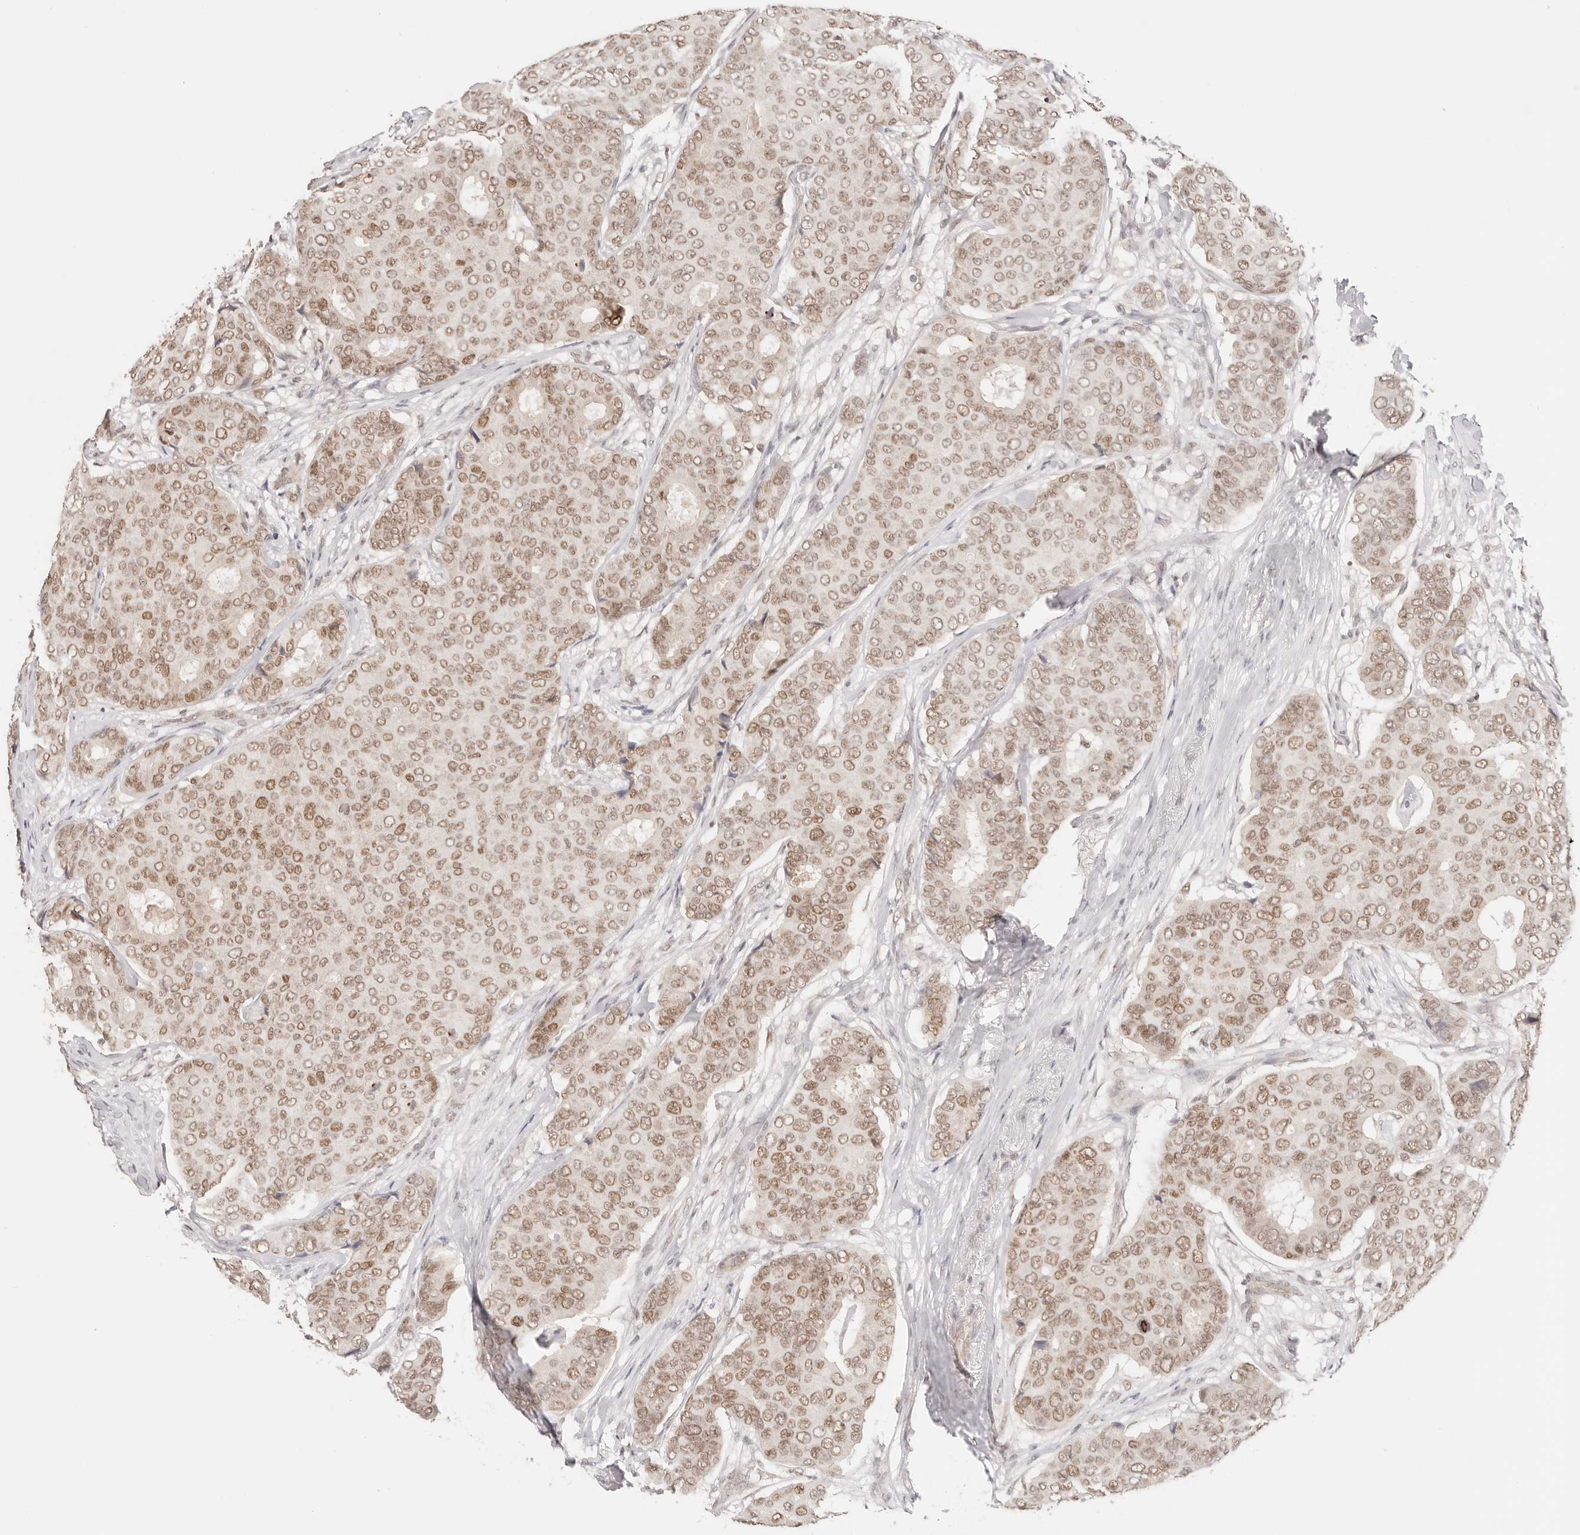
{"staining": {"intensity": "moderate", "quantity": ">75%", "location": "nuclear"}, "tissue": "breast cancer", "cell_type": "Tumor cells", "image_type": "cancer", "snomed": [{"axis": "morphology", "description": "Duct carcinoma"}, {"axis": "topography", "description": "Breast"}], "caption": "The photomicrograph displays staining of breast invasive ductal carcinoma, revealing moderate nuclear protein positivity (brown color) within tumor cells.", "gene": "RFC3", "patient": {"sex": "female", "age": 75}}